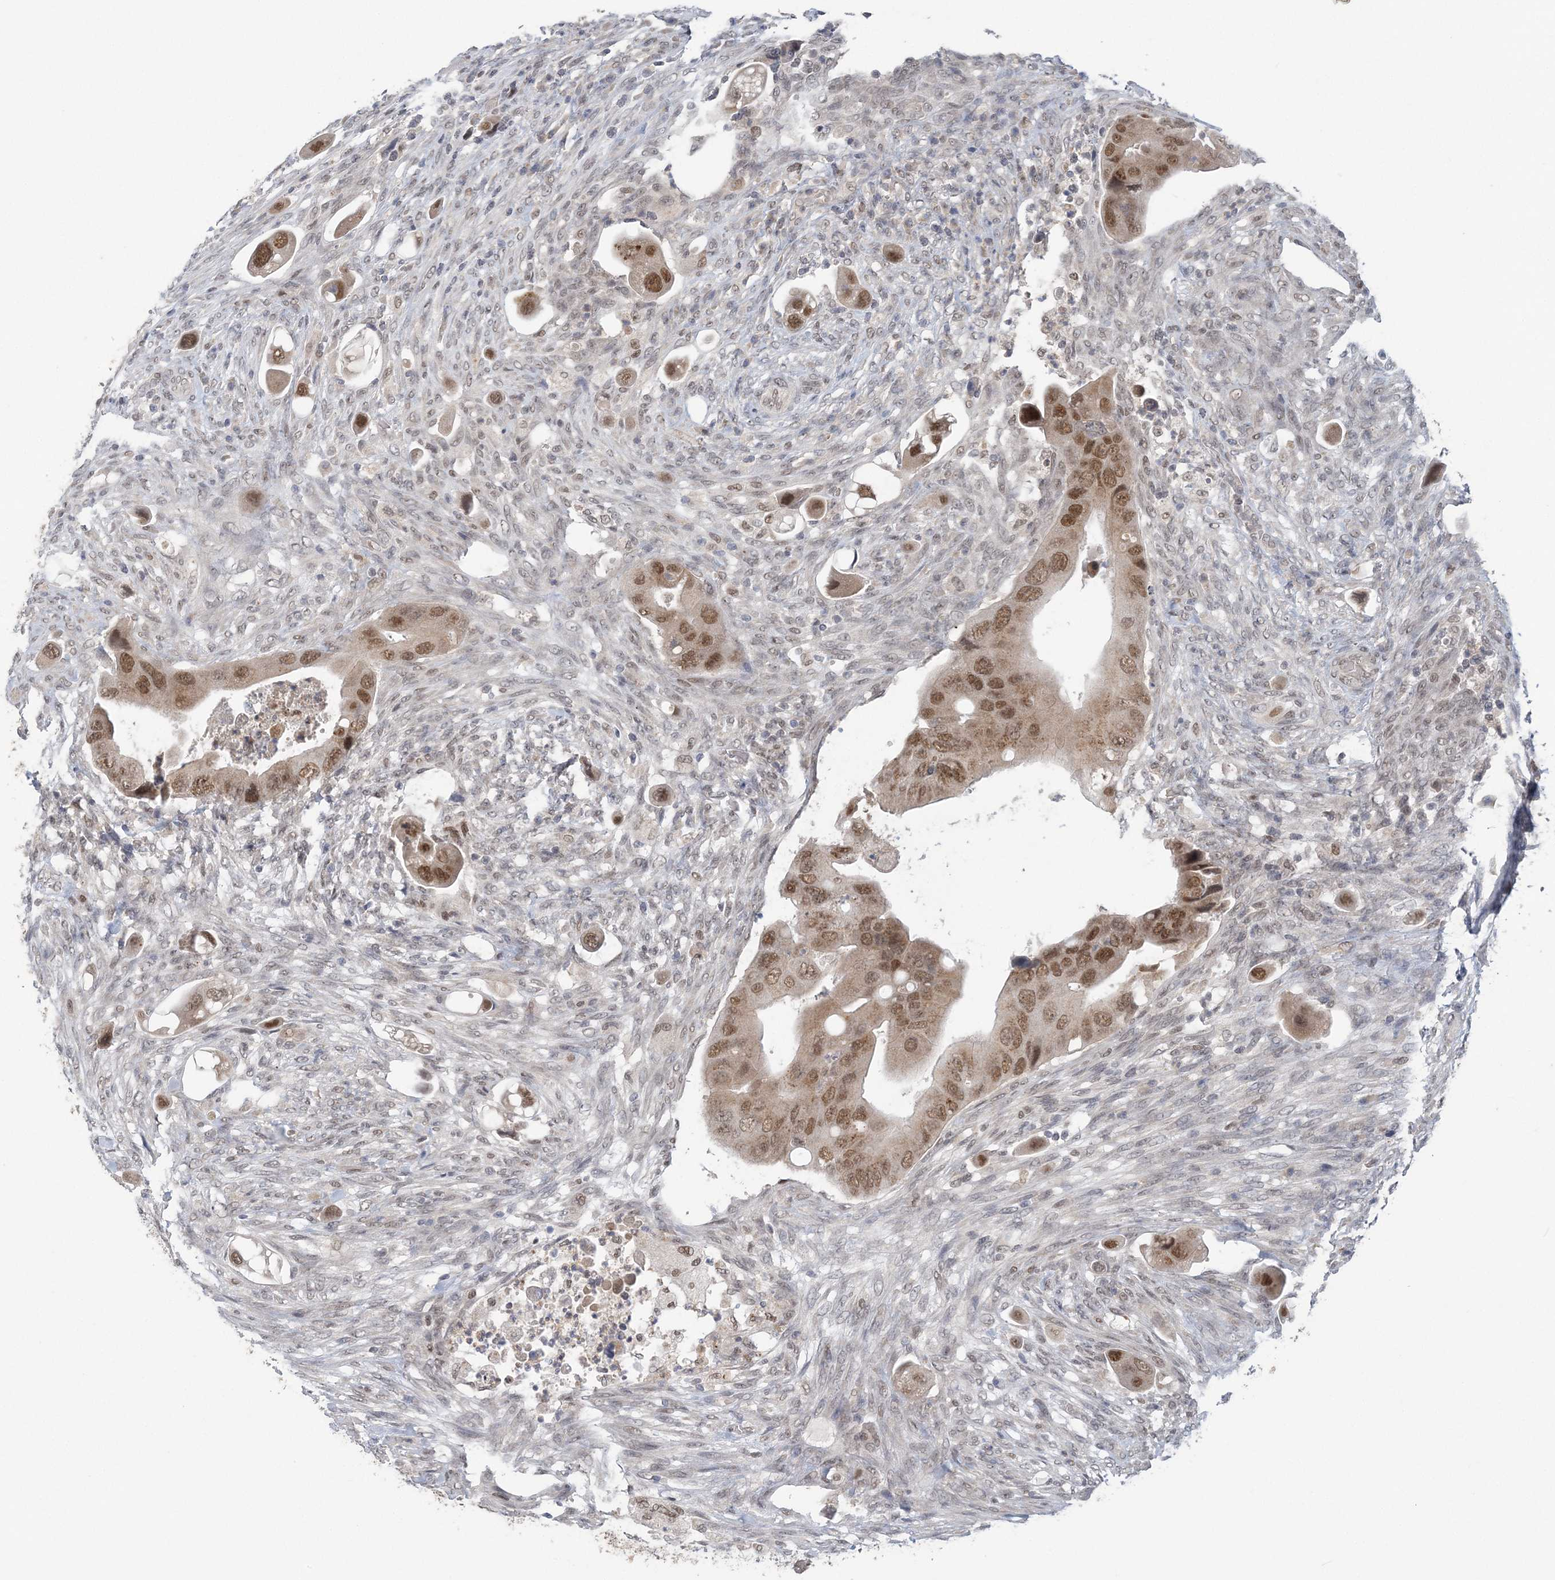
{"staining": {"intensity": "moderate", "quantity": ">75%", "location": "nuclear"}, "tissue": "colorectal cancer", "cell_type": "Tumor cells", "image_type": "cancer", "snomed": [{"axis": "morphology", "description": "Adenocarcinoma, NOS"}, {"axis": "topography", "description": "Rectum"}], "caption": "Colorectal cancer stained with immunohistochemistry shows moderate nuclear staining in approximately >75% of tumor cells.", "gene": "ZBTB7A", "patient": {"sex": "female", "age": 57}}